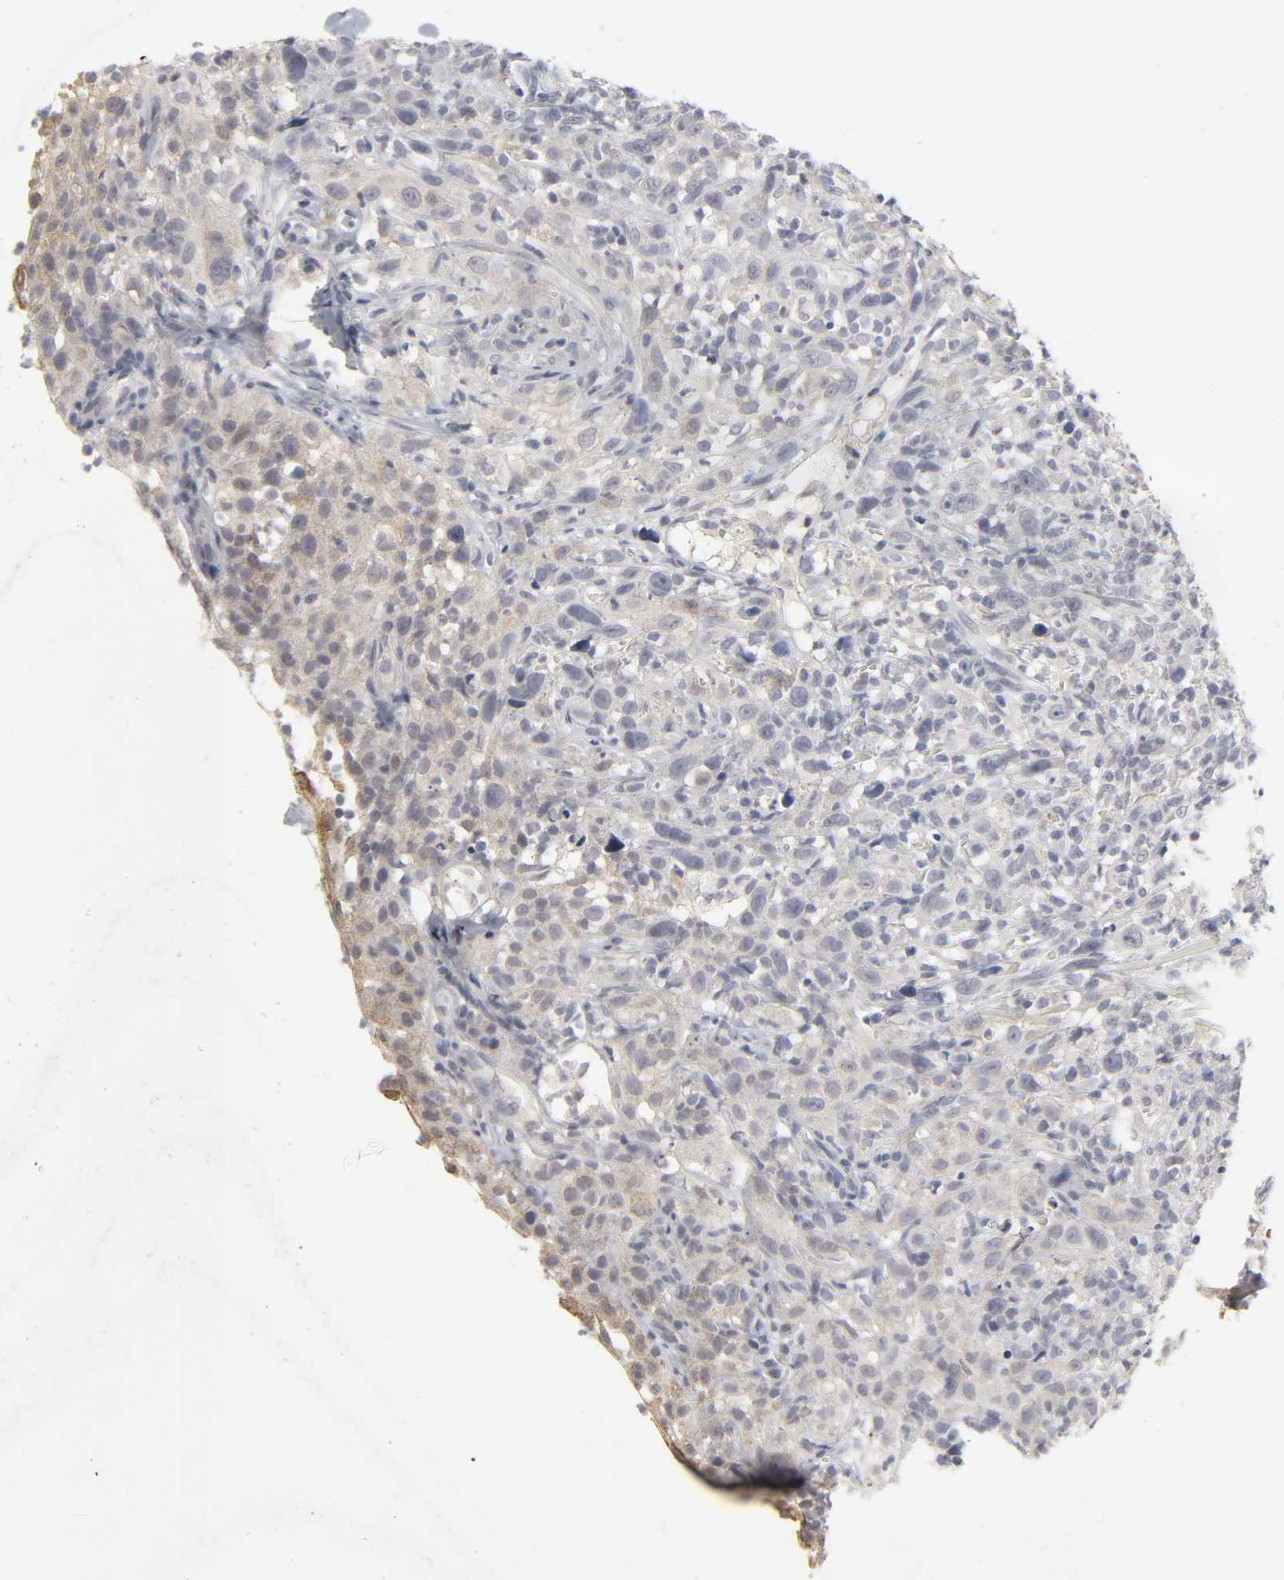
{"staining": {"intensity": "weak", "quantity": "25%-75%", "location": "cytoplasmic/membranous"}, "tissue": "thyroid cancer", "cell_type": "Tumor cells", "image_type": "cancer", "snomed": [{"axis": "morphology", "description": "Carcinoma, NOS"}, {"axis": "topography", "description": "Thyroid gland"}], "caption": "Protein staining displays weak cytoplasmic/membranous expression in approximately 25%-75% of tumor cells in thyroid cancer (carcinoma). The protein is stained brown, and the nuclei are stained in blue (DAB IHC with brightfield microscopy, high magnification).", "gene": "TCAP", "patient": {"sex": "female", "age": 77}}